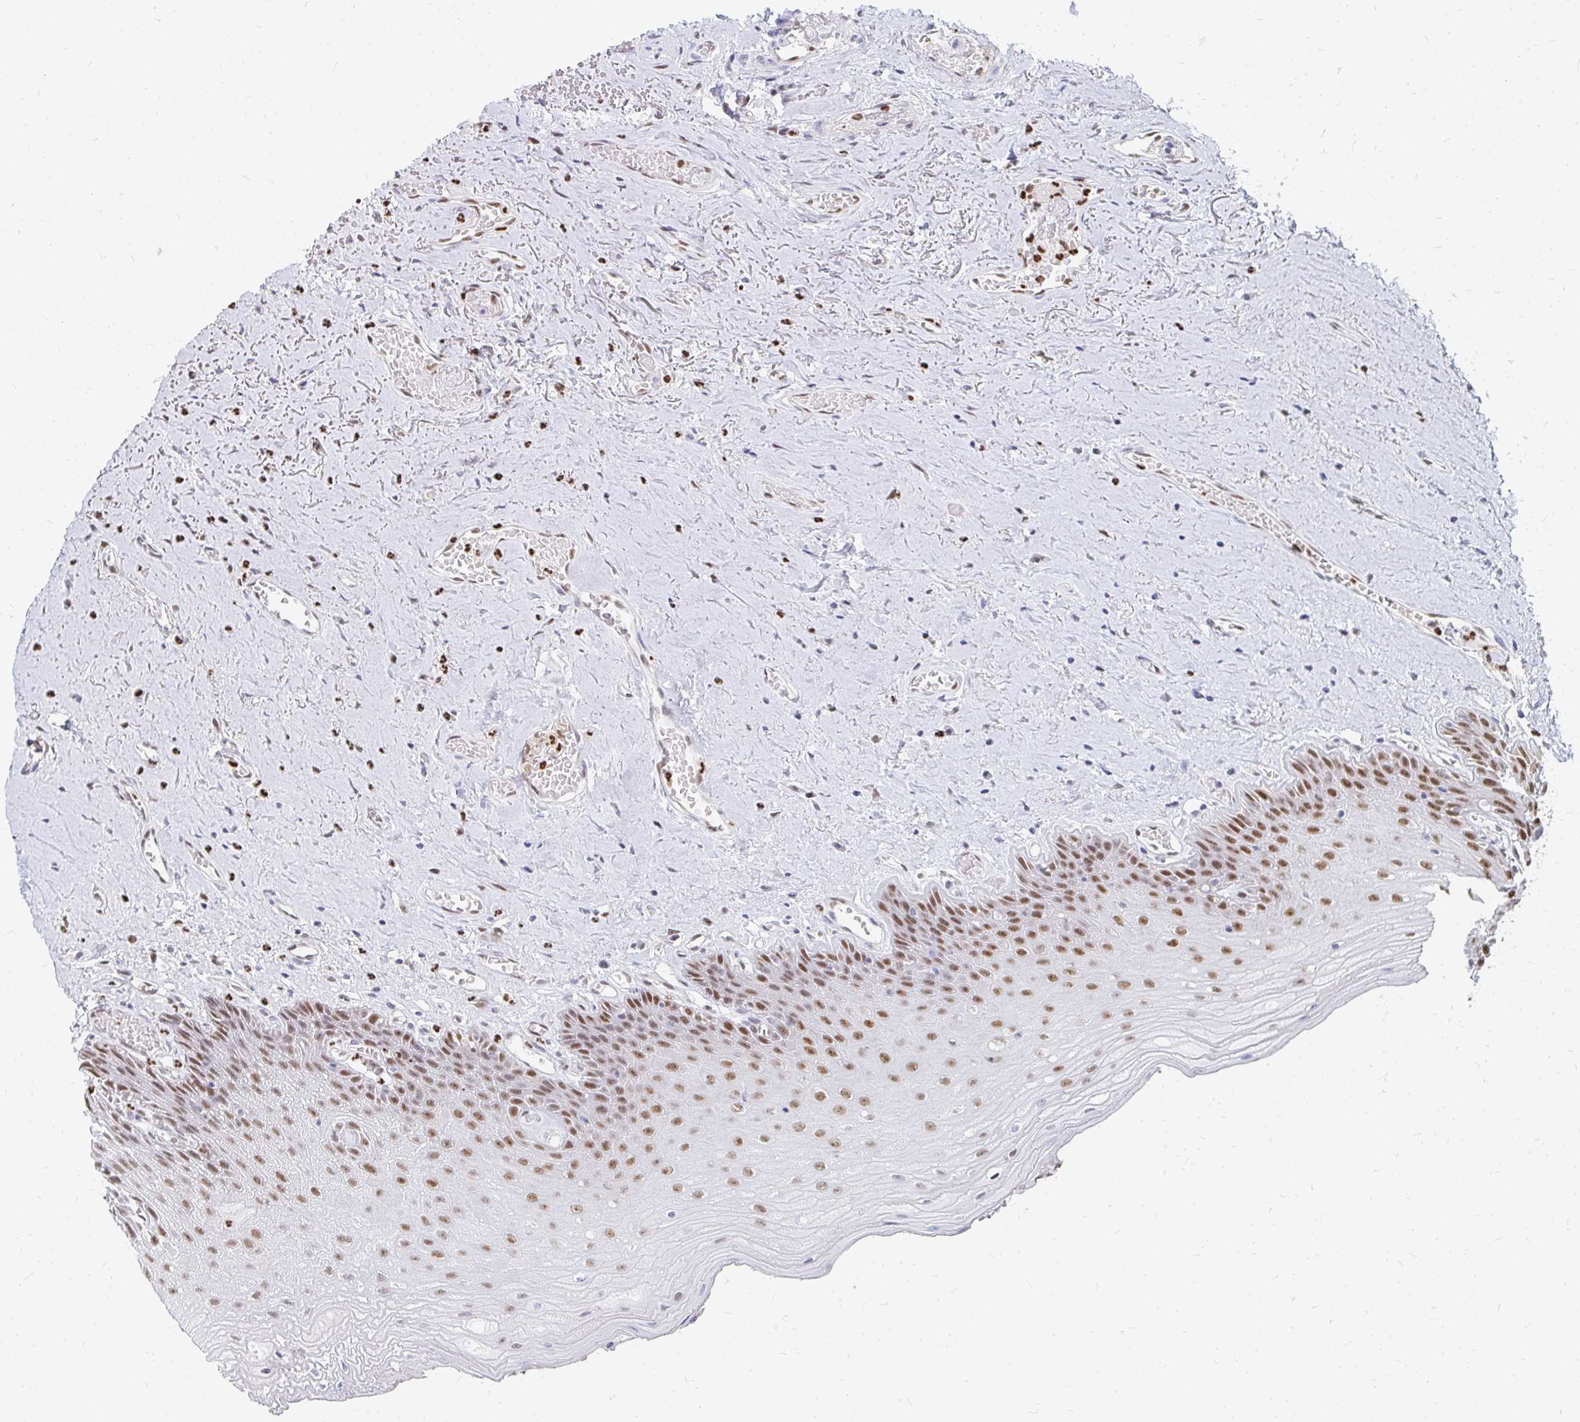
{"staining": {"intensity": "moderate", "quantity": ">75%", "location": "nuclear"}, "tissue": "oral mucosa", "cell_type": "Squamous epithelial cells", "image_type": "normal", "snomed": [{"axis": "morphology", "description": "Normal tissue, NOS"}, {"axis": "morphology", "description": "Squamous cell carcinoma, NOS"}, {"axis": "topography", "description": "Oral tissue"}, {"axis": "topography", "description": "Peripheral nerve tissue"}, {"axis": "topography", "description": "Head-Neck"}], "caption": "IHC (DAB) staining of normal oral mucosa exhibits moderate nuclear protein staining in approximately >75% of squamous epithelial cells. Immunohistochemistry stains the protein in brown and the nuclei are stained blue.", "gene": "PLK3", "patient": {"sex": "female", "age": 59}}